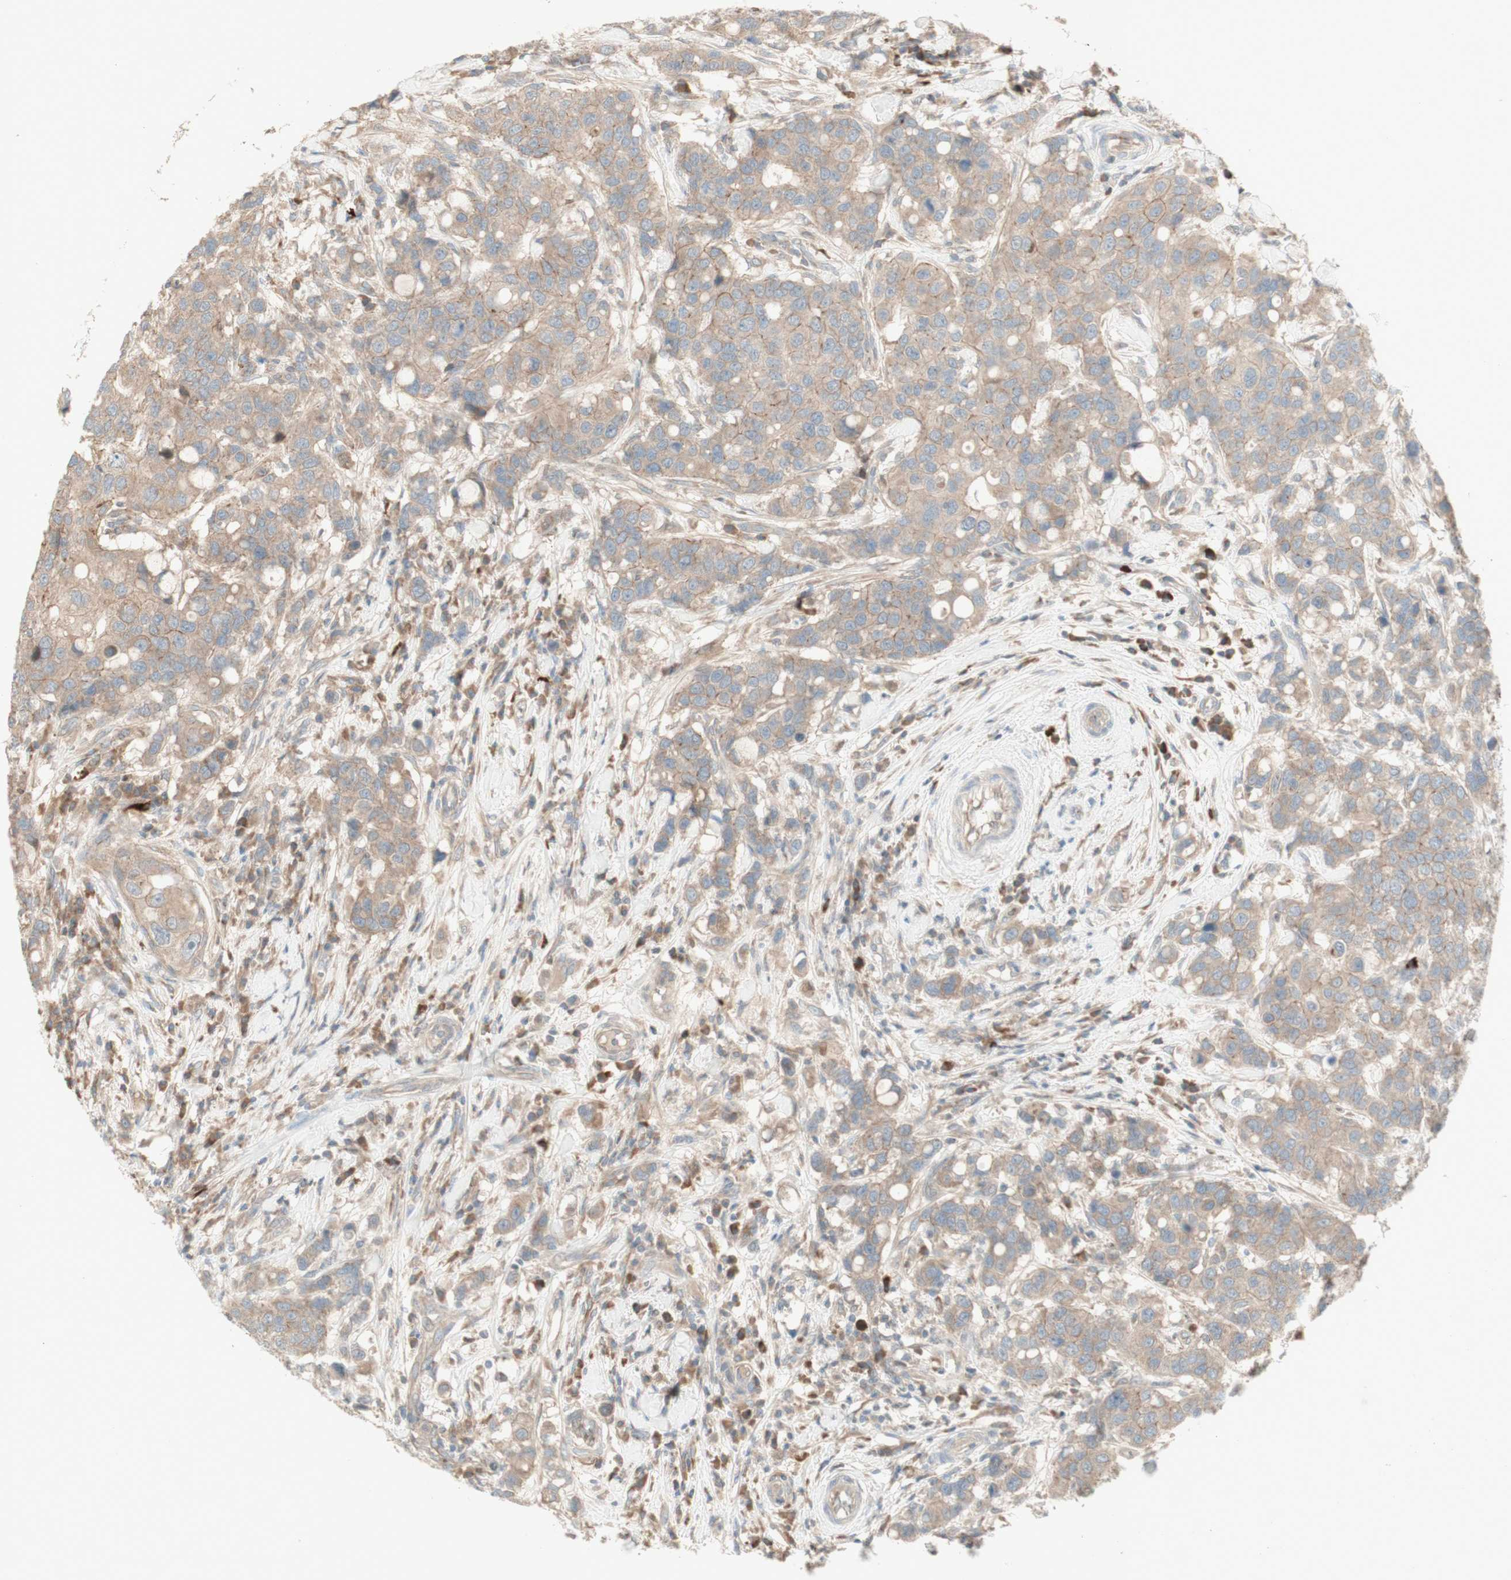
{"staining": {"intensity": "weak", "quantity": ">75%", "location": "cytoplasmic/membranous"}, "tissue": "breast cancer", "cell_type": "Tumor cells", "image_type": "cancer", "snomed": [{"axis": "morphology", "description": "Duct carcinoma"}, {"axis": "topography", "description": "Breast"}], "caption": "This histopathology image demonstrates breast cancer (infiltrating ductal carcinoma) stained with immunohistochemistry to label a protein in brown. The cytoplasmic/membranous of tumor cells show weak positivity for the protein. Nuclei are counter-stained blue.", "gene": "PTGER4", "patient": {"sex": "female", "age": 27}}